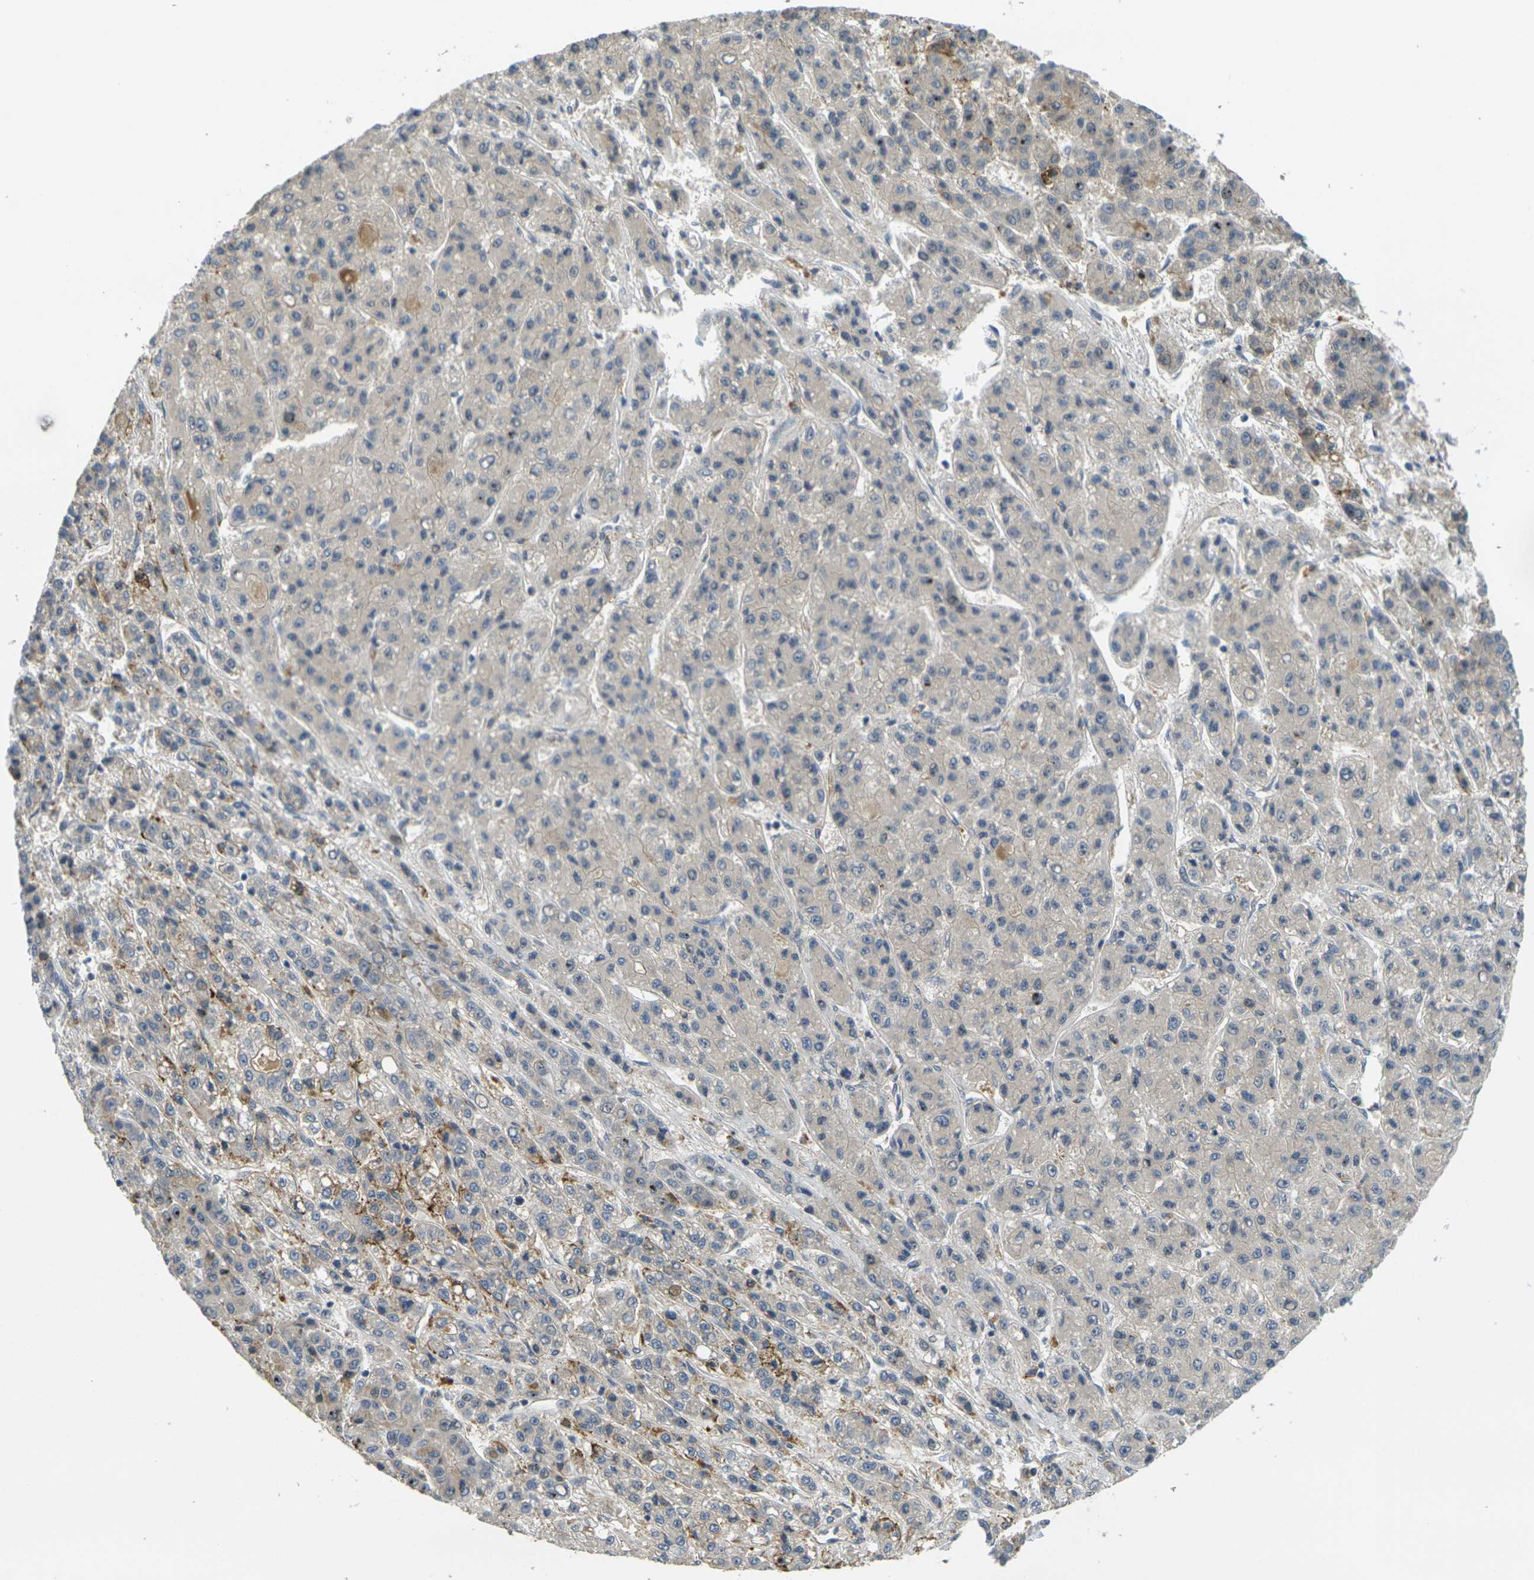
{"staining": {"intensity": "weak", "quantity": "<25%", "location": "cytoplasmic/membranous"}, "tissue": "liver cancer", "cell_type": "Tumor cells", "image_type": "cancer", "snomed": [{"axis": "morphology", "description": "Carcinoma, Hepatocellular, NOS"}, {"axis": "topography", "description": "Liver"}], "caption": "The histopathology image displays no significant positivity in tumor cells of liver cancer (hepatocellular carcinoma).", "gene": "MINAR2", "patient": {"sex": "male", "age": 70}}